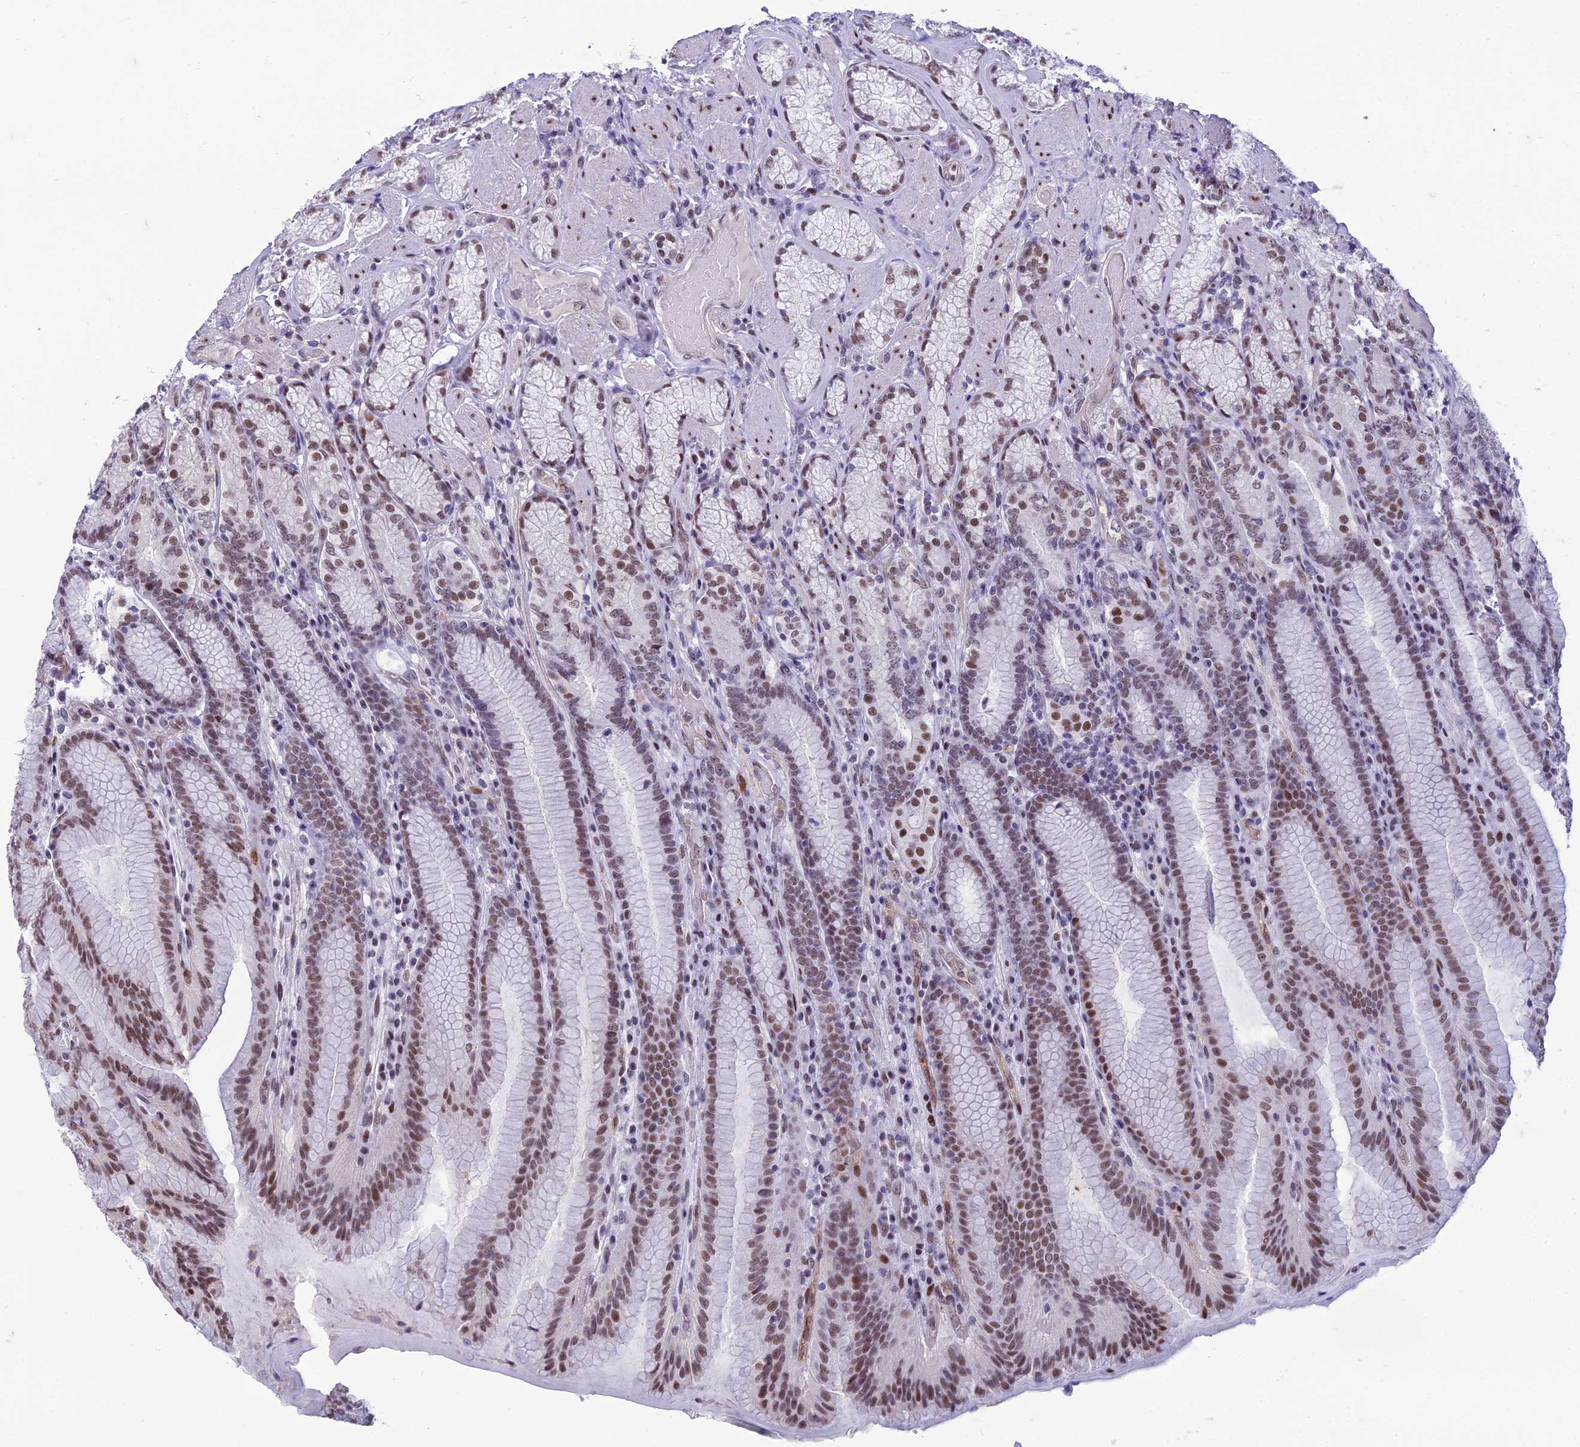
{"staining": {"intensity": "moderate", "quantity": "25%-75%", "location": "nuclear"}, "tissue": "stomach", "cell_type": "Glandular cells", "image_type": "normal", "snomed": [{"axis": "morphology", "description": "Normal tissue, NOS"}, {"axis": "topography", "description": "Stomach, upper"}, {"axis": "topography", "description": "Stomach, lower"}], "caption": "IHC (DAB (3,3'-diaminobenzidine)) staining of normal human stomach reveals moderate nuclear protein expression in about 25%-75% of glandular cells. (DAB (3,3'-diaminobenzidine) IHC, brown staining for protein, blue staining for nuclei).", "gene": "RANBP3", "patient": {"sex": "female", "age": 76}}